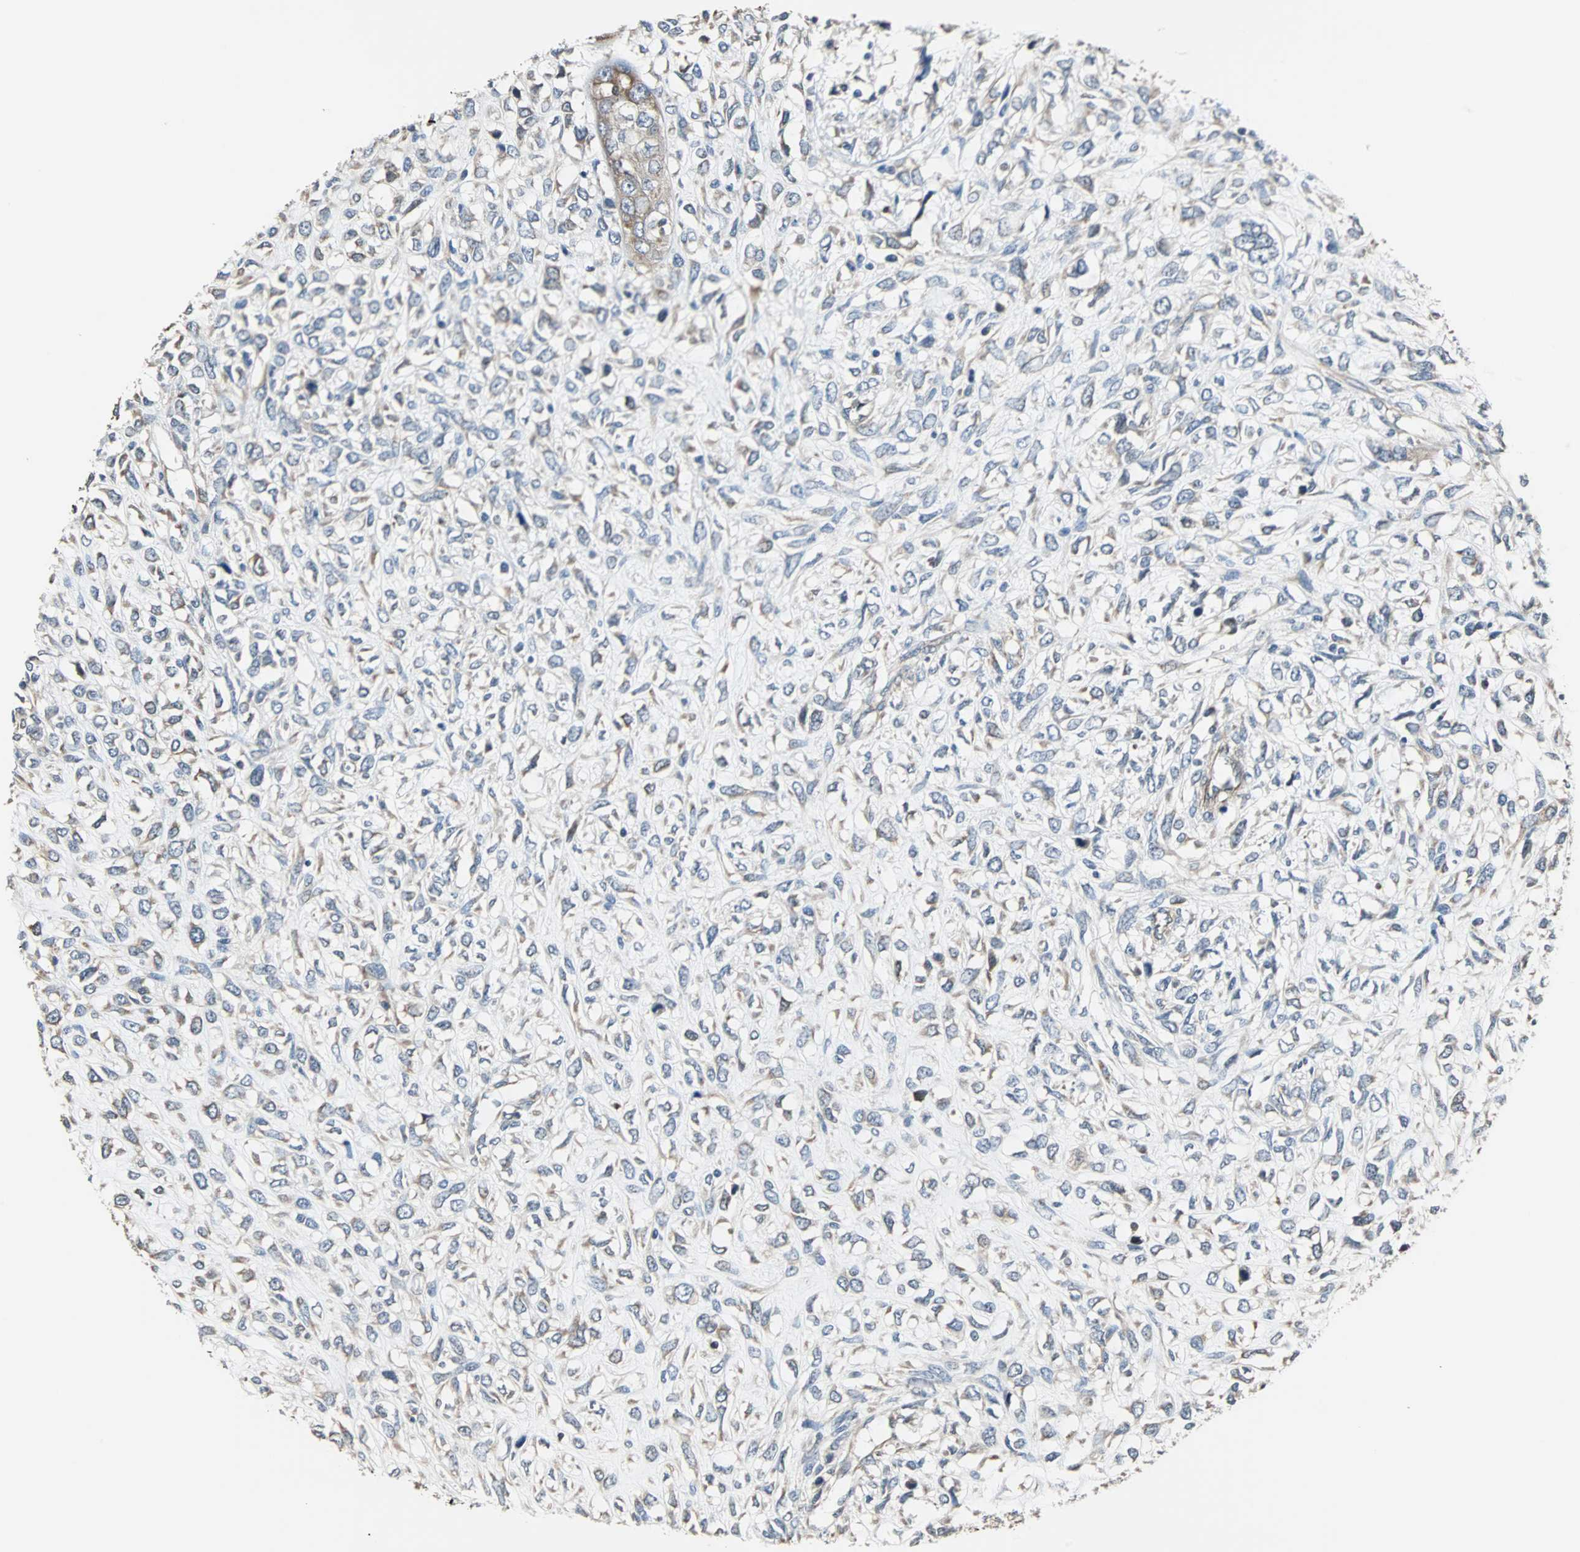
{"staining": {"intensity": "weak", "quantity": "<25%", "location": "cytoplasmic/membranous"}, "tissue": "head and neck cancer", "cell_type": "Tumor cells", "image_type": "cancer", "snomed": [{"axis": "morphology", "description": "Necrosis, NOS"}, {"axis": "morphology", "description": "Neoplasm, malignant, NOS"}, {"axis": "topography", "description": "Salivary gland"}, {"axis": "topography", "description": "Head-Neck"}], "caption": "Immunohistochemical staining of human malignant neoplasm (head and neck) displays no significant positivity in tumor cells.", "gene": "CHP1", "patient": {"sex": "male", "age": 43}}